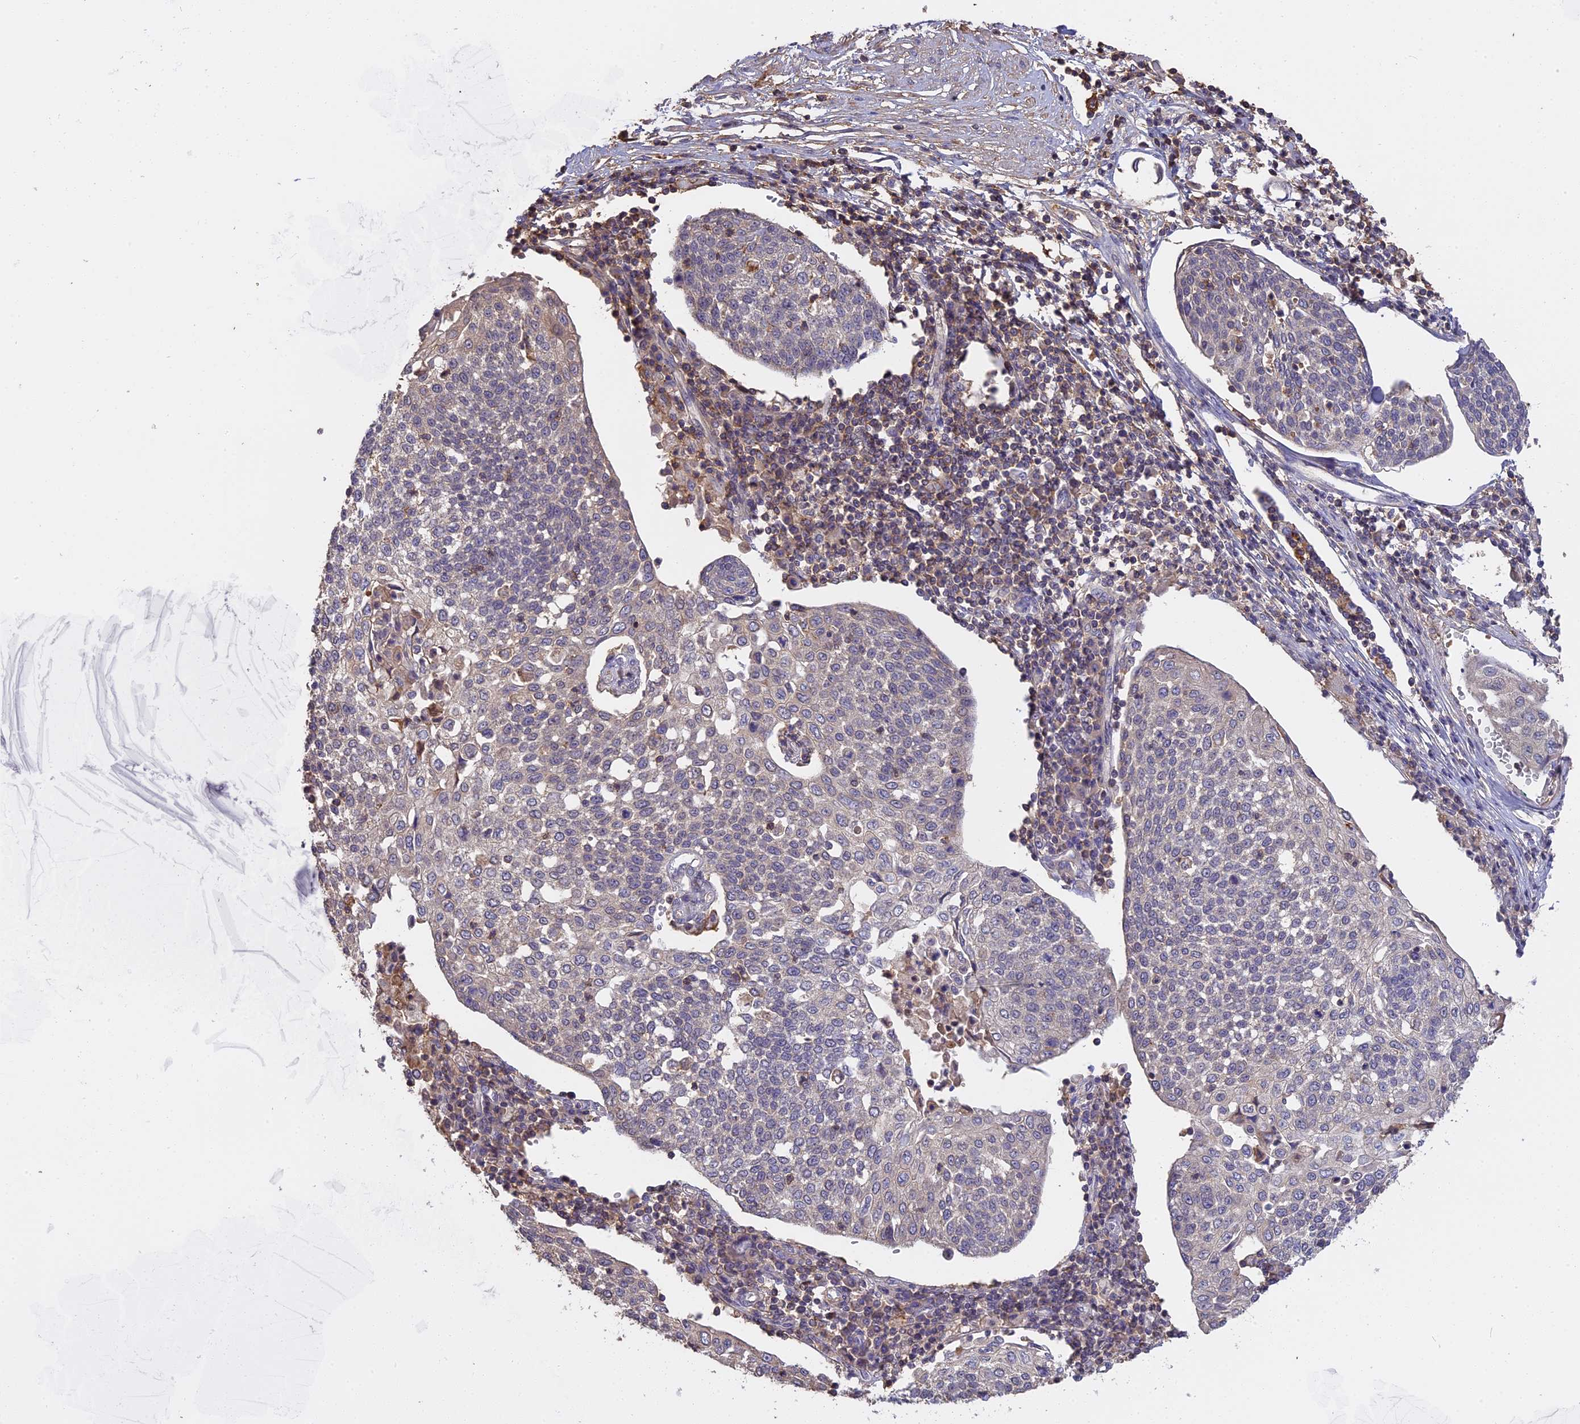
{"staining": {"intensity": "negative", "quantity": "none", "location": "none"}, "tissue": "cervical cancer", "cell_type": "Tumor cells", "image_type": "cancer", "snomed": [{"axis": "morphology", "description": "Squamous cell carcinoma, NOS"}, {"axis": "topography", "description": "Cervix"}], "caption": "This is an immunohistochemistry (IHC) photomicrograph of cervical cancer. There is no expression in tumor cells.", "gene": "CFAP119", "patient": {"sex": "female", "age": 34}}